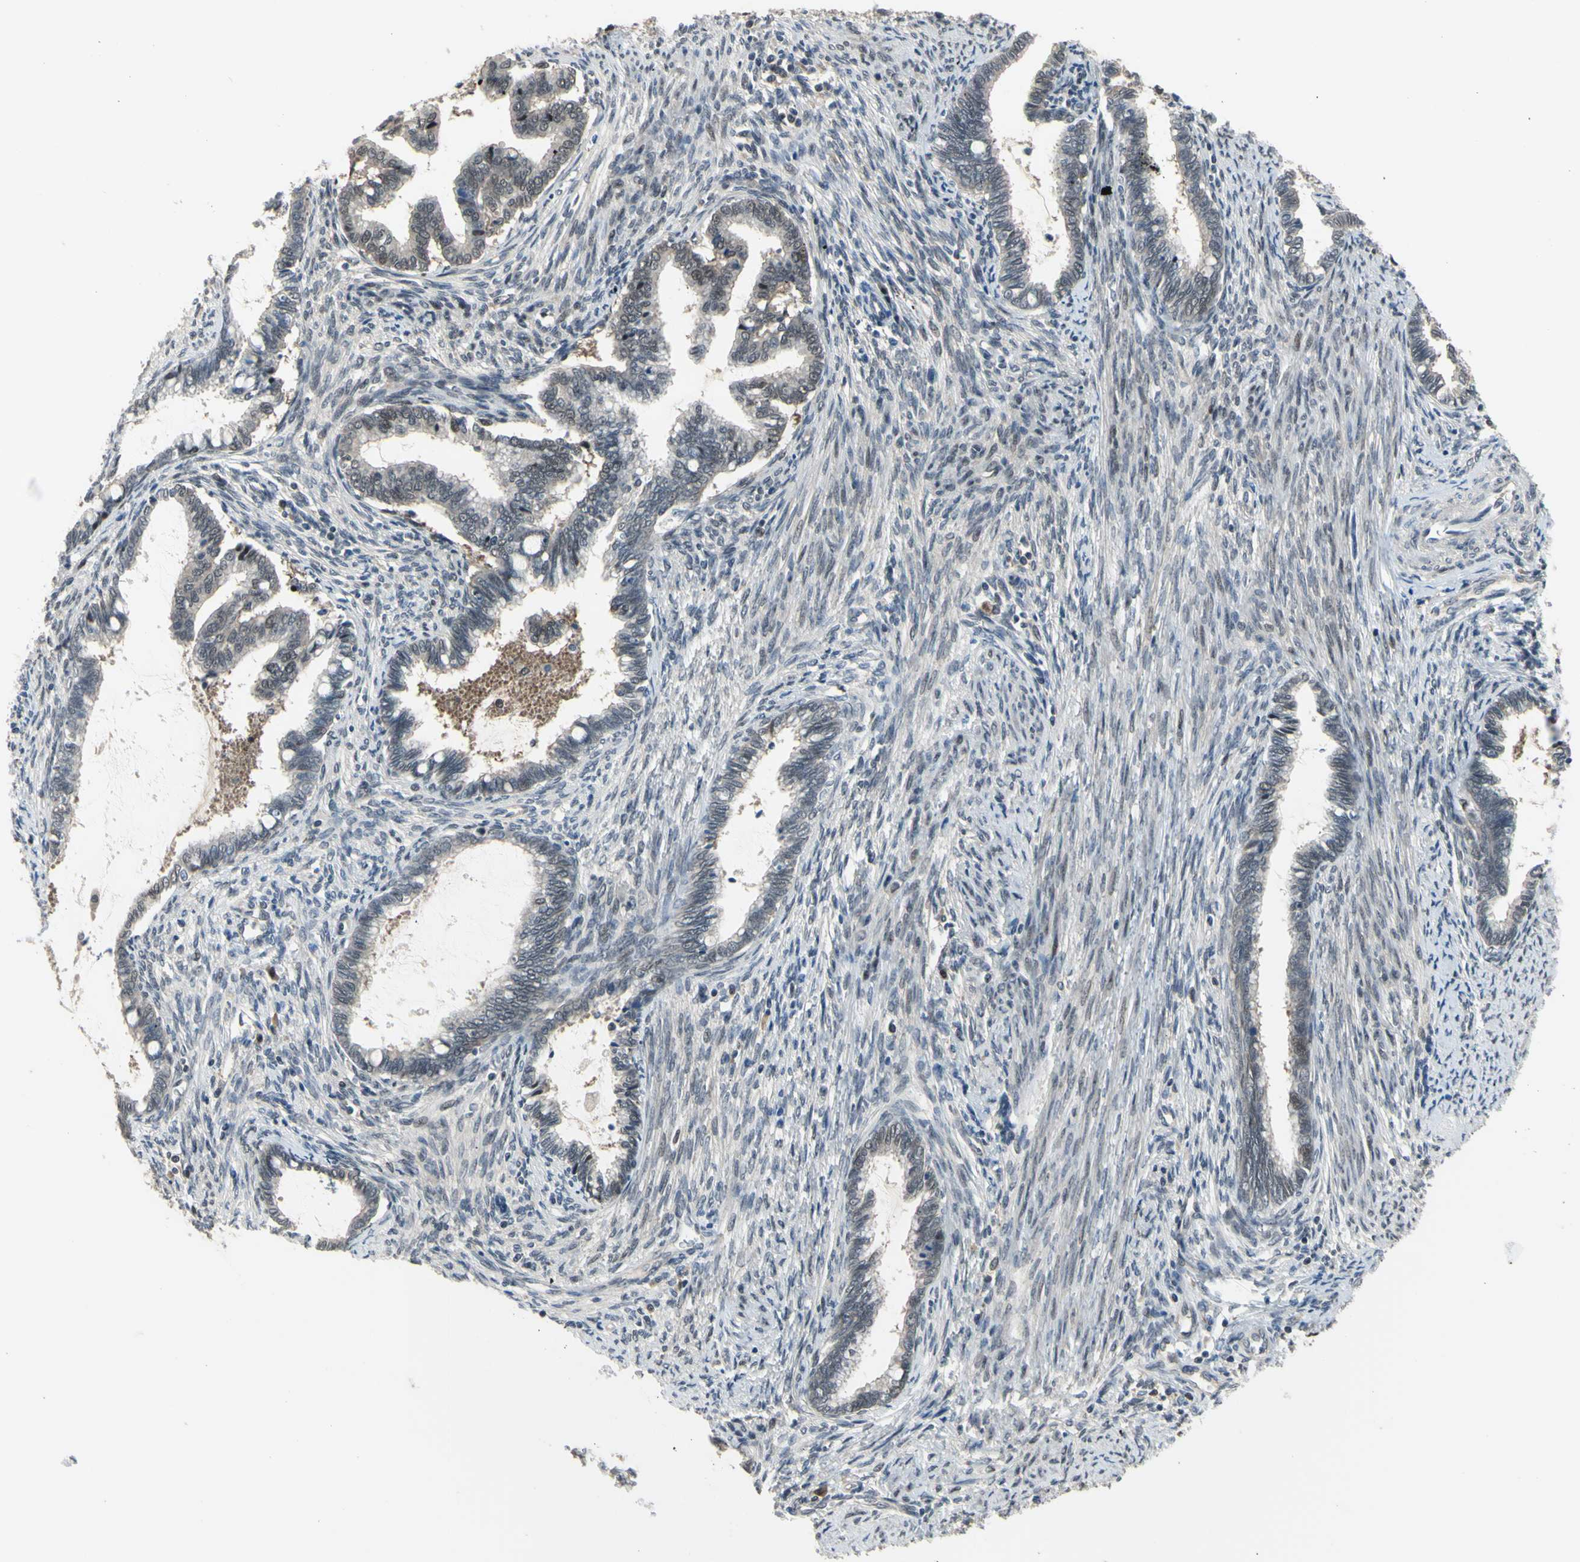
{"staining": {"intensity": "weak", "quantity": "<25%", "location": "nuclear"}, "tissue": "cervical cancer", "cell_type": "Tumor cells", "image_type": "cancer", "snomed": [{"axis": "morphology", "description": "Adenocarcinoma, NOS"}, {"axis": "topography", "description": "Cervix"}], "caption": "A micrograph of cervical cancer stained for a protein exhibits no brown staining in tumor cells.", "gene": "HSPA4", "patient": {"sex": "female", "age": 44}}